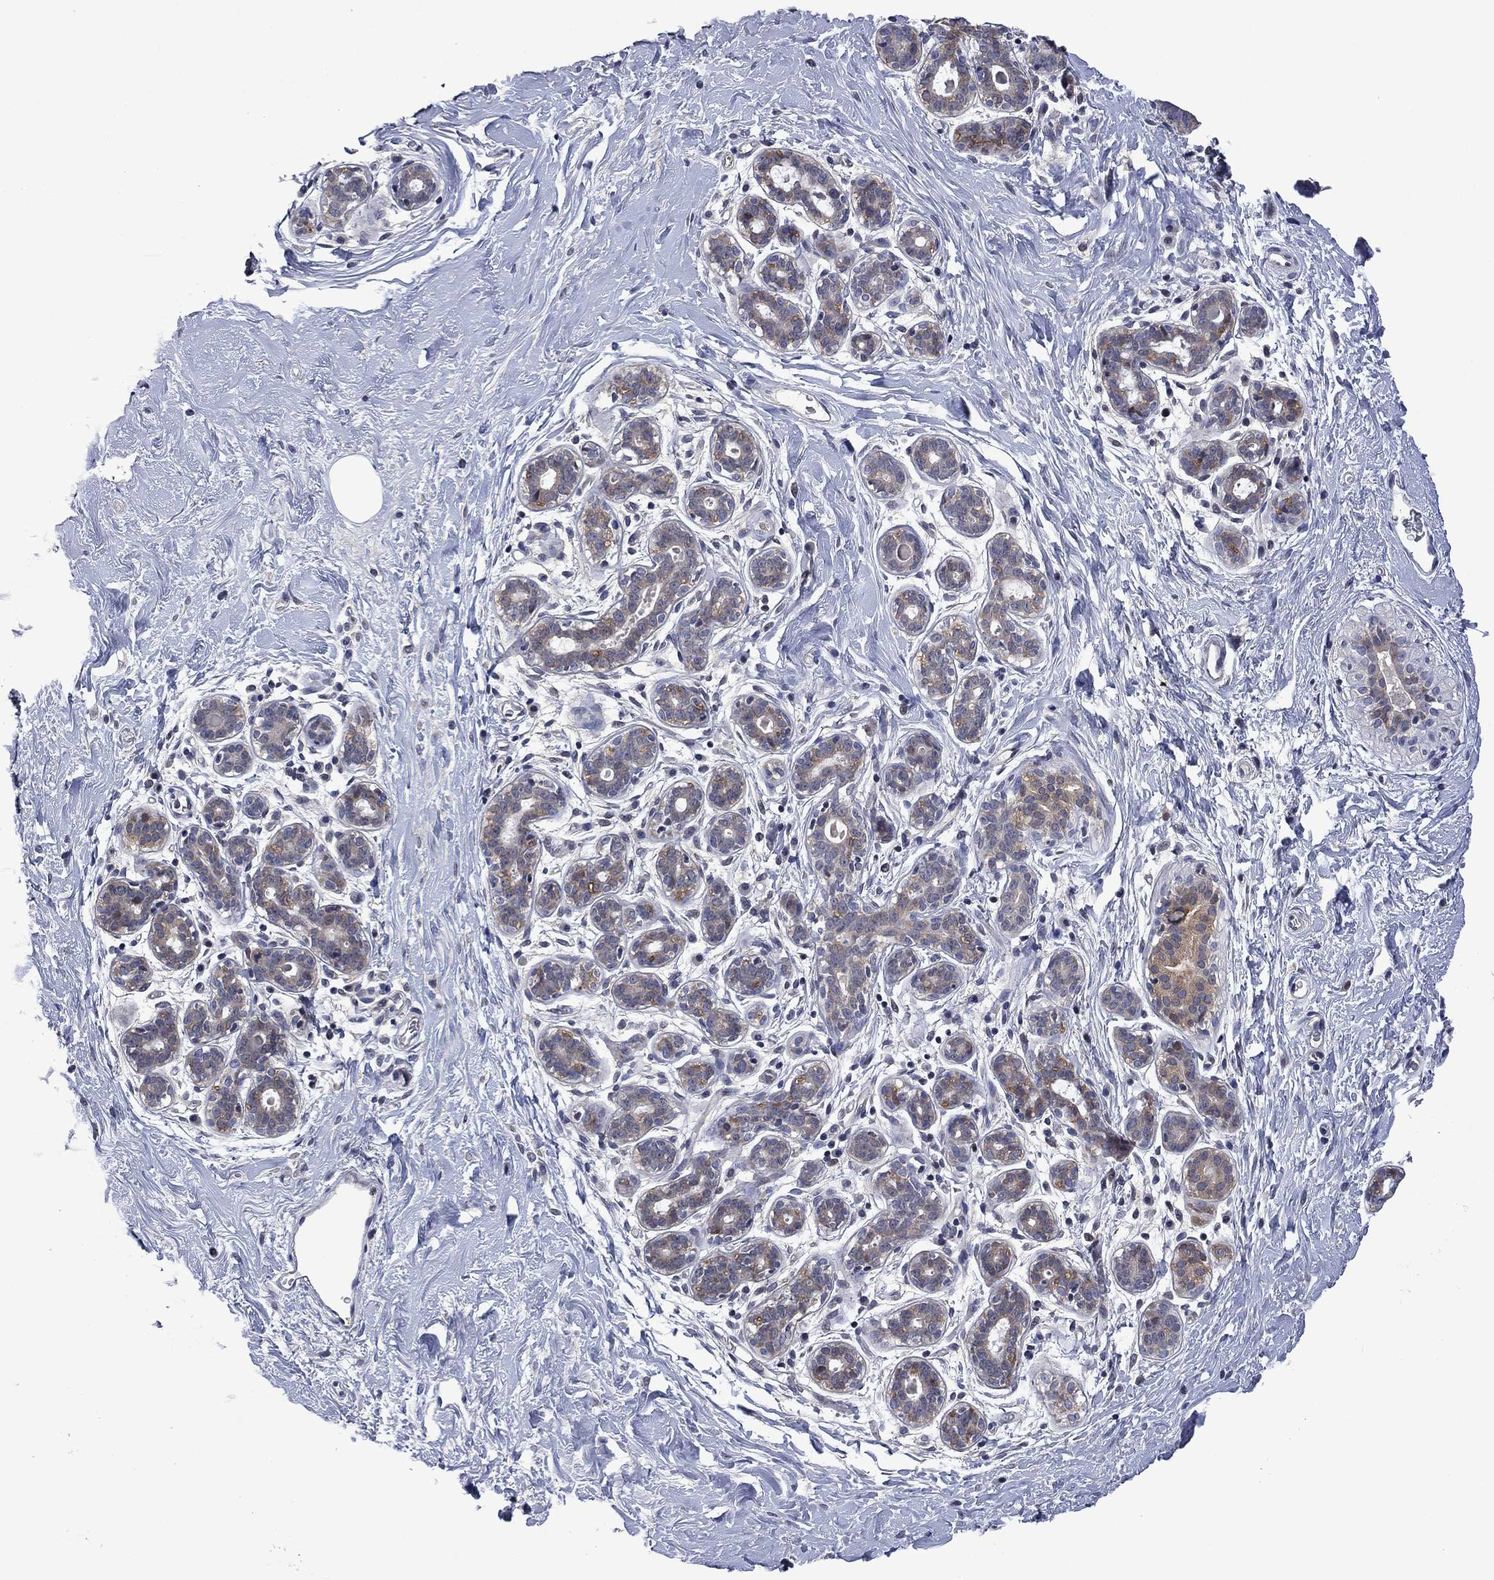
{"staining": {"intensity": "negative", "quantity": "none", "location": "none"}, "tissue": "breast", "cell_type": "Adipocytes", "image_type": "normal", "snomed": [{"axis": "morphology", "description": "Normal tissue, NOS"}, {"axis": "topography", "description": "Breast"}], "caption": "DAB immunohistochemical staining of benign human breast demonstrates no significant positivity in adipocytes.", "gene": "PHKA1", "patient": {"sex": "female", "age": 43}}